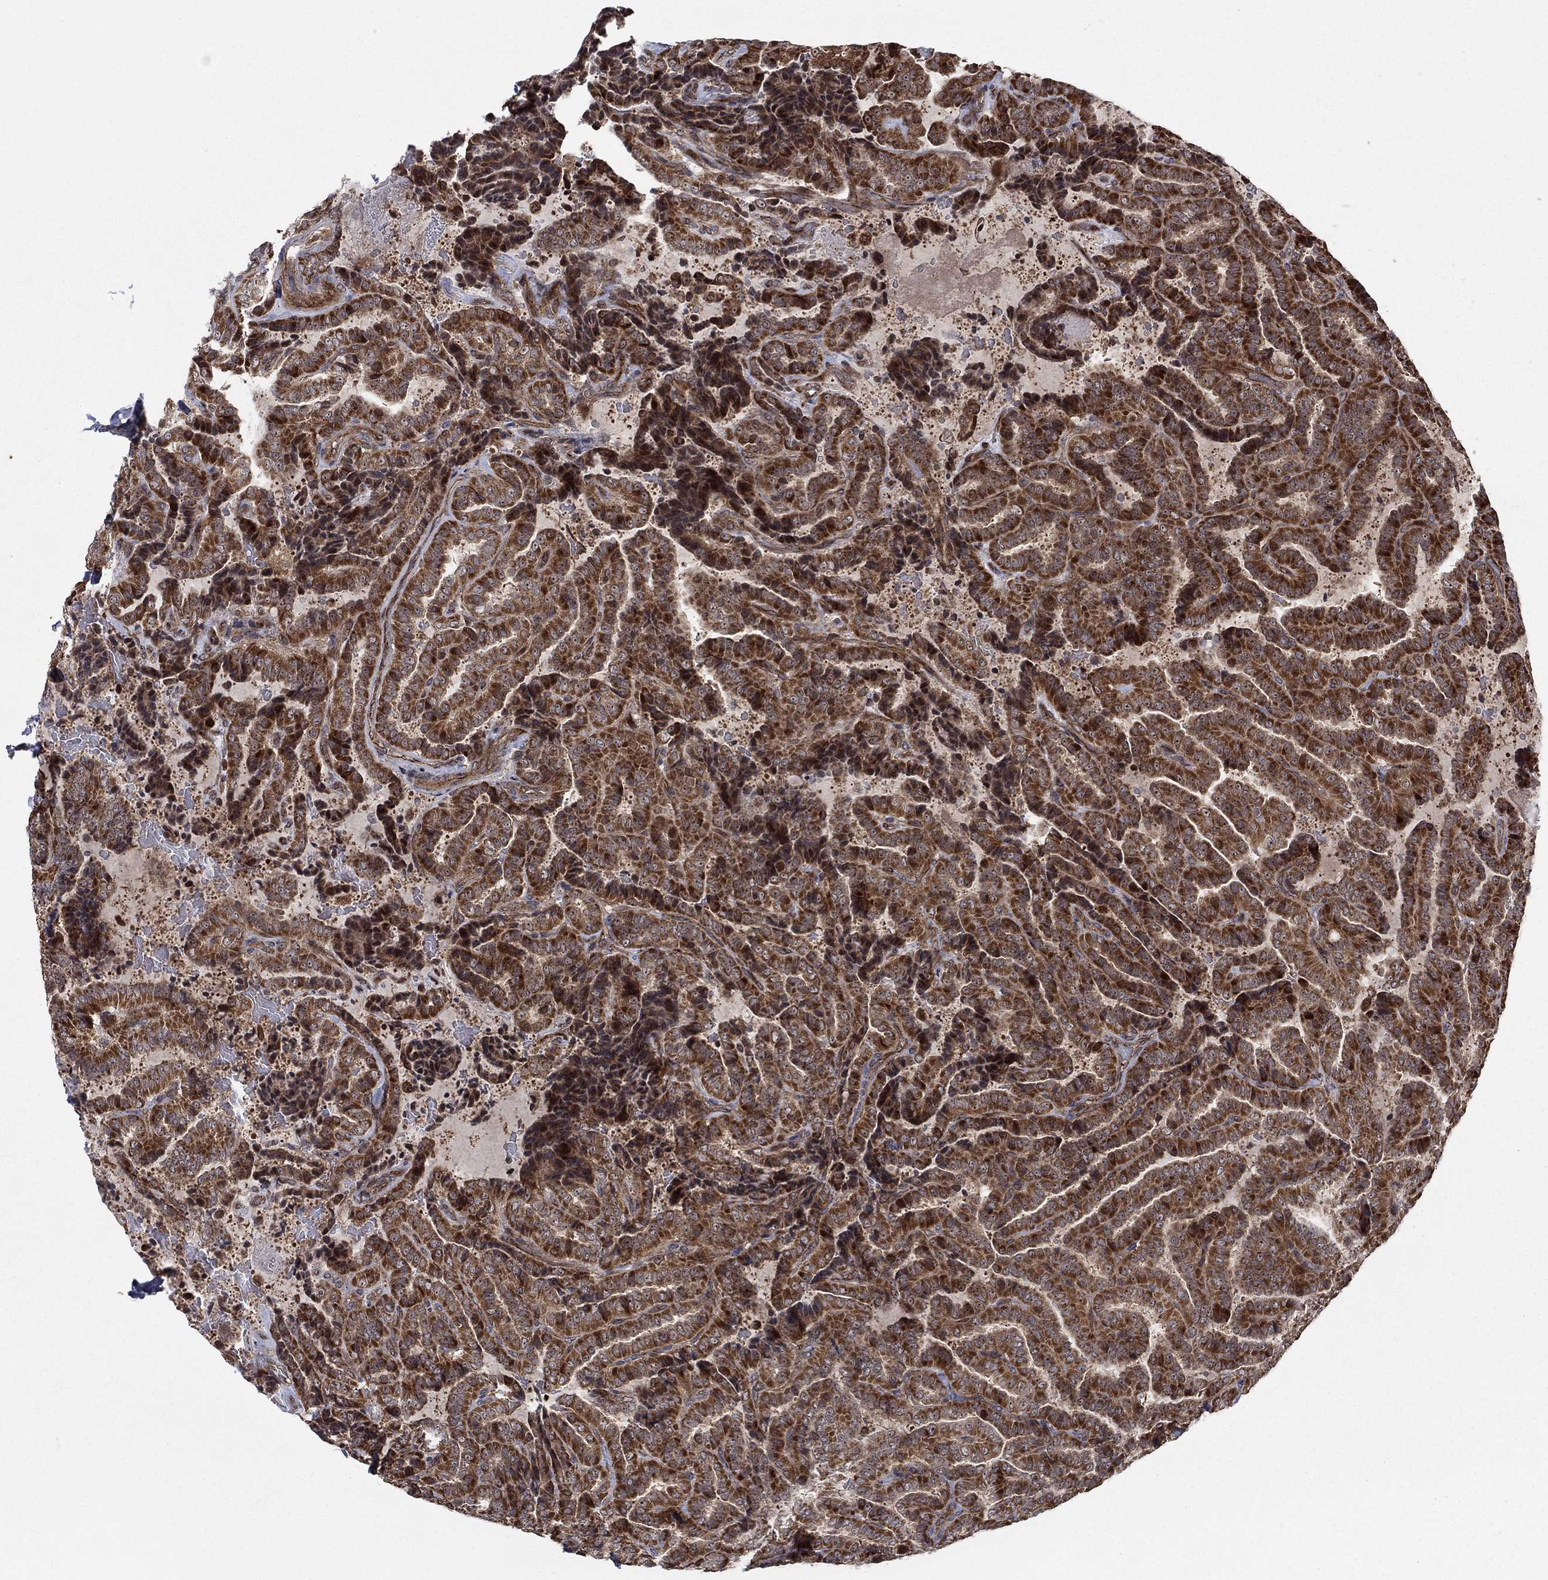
{"staining": {"intensity": "strong", "quantity": "25%-75%", "location": "cytoplasmic/membranous"}, "tissue": "thyroid cancer", "cell_type": "Tumor cells", "image_type": "cancer", "snomed": [{"axis": "morphology", "description": "Papillary adenocarcinoma, NOS"}, {"axis": "topography", "description": "Thyroid gland"}], "caption": "Immunohistochemical staining of human thyroid papillary adenocarcinoma demonstrates high levels of strong cytoplasmic/membranous staining in about 25%-75% of tumor cells.", "gene": "IFI35", "patient": {"sex": "female", "age": 39}}